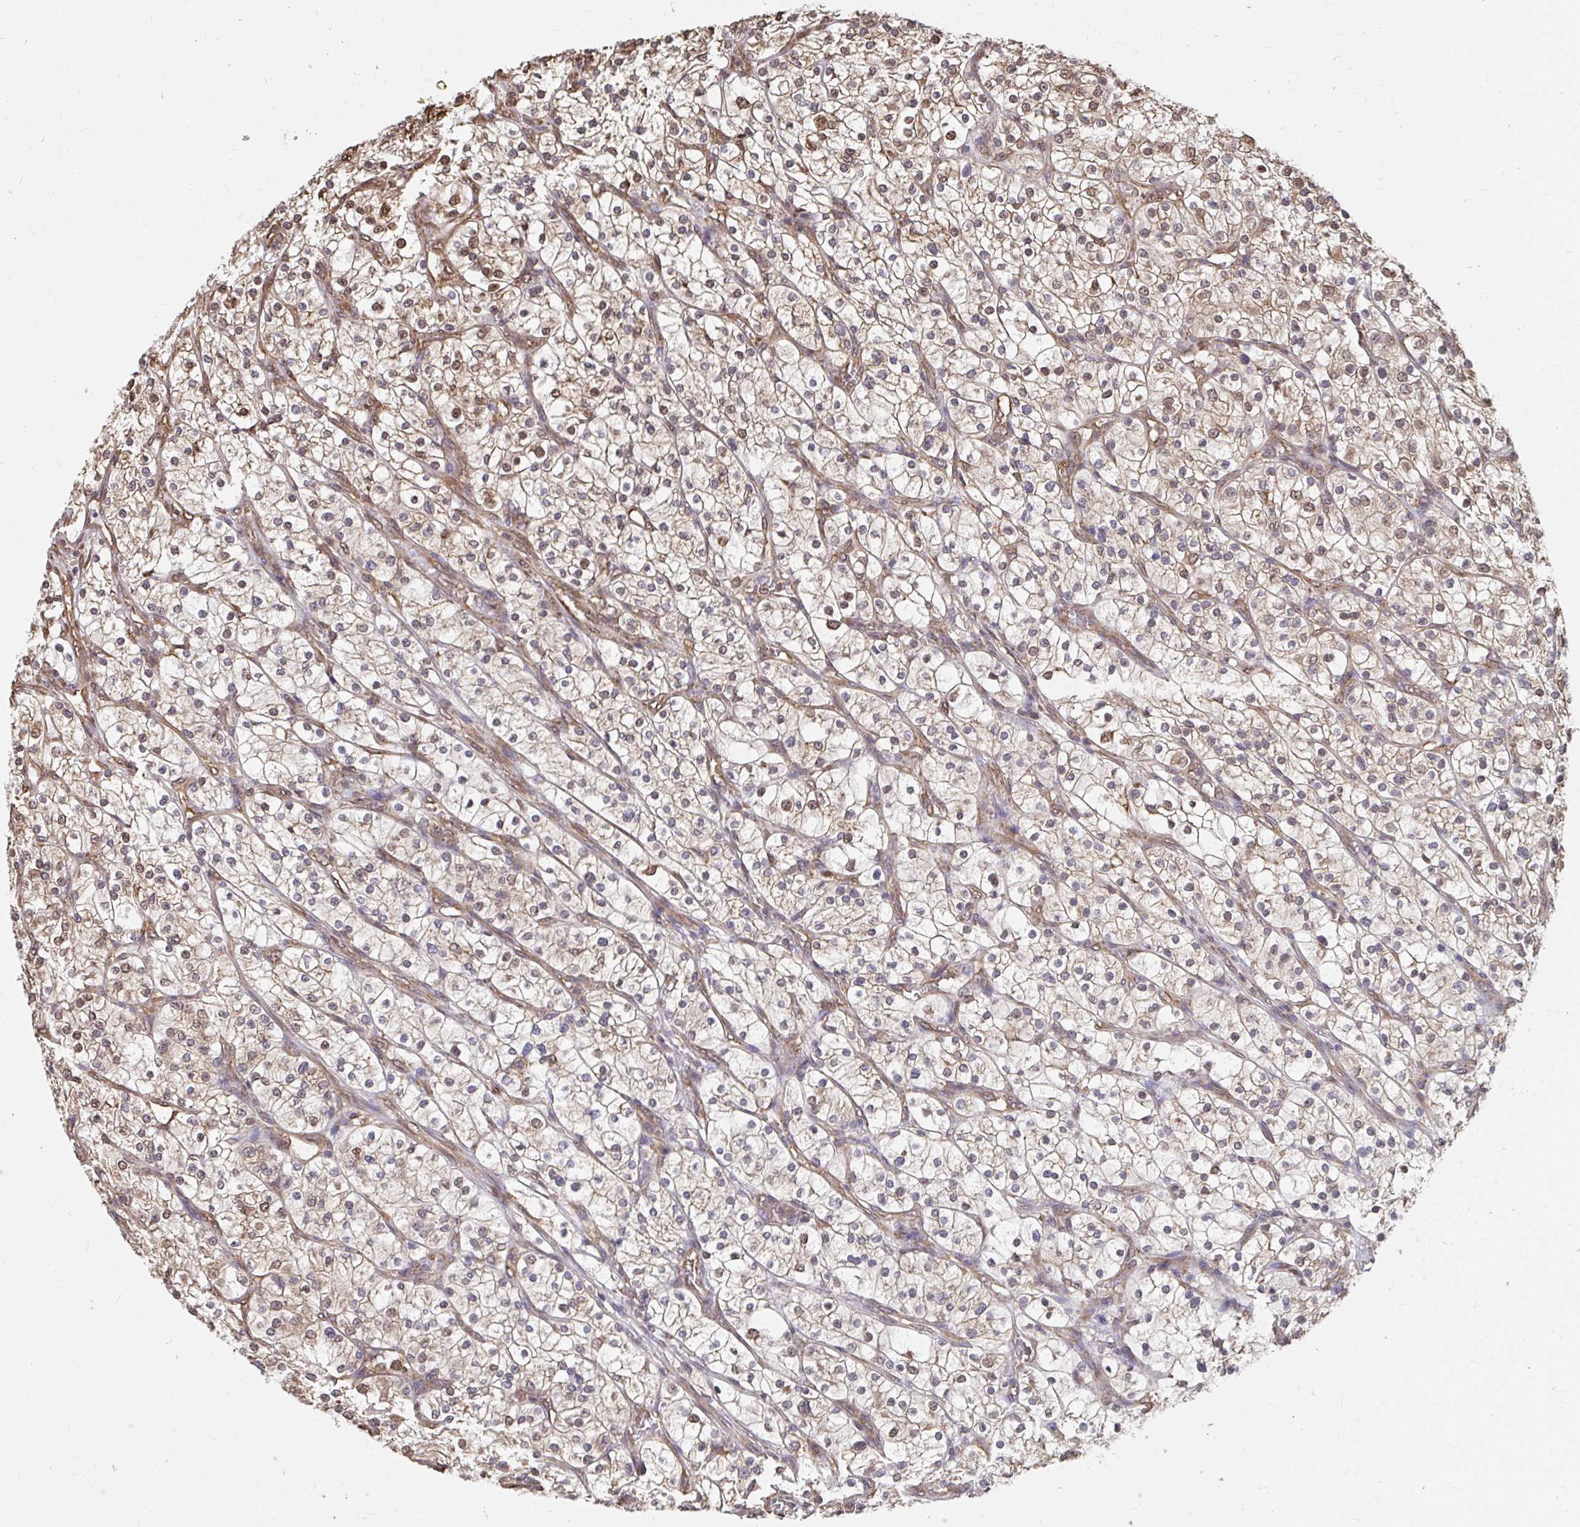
{"staining": {"intensity": "weak", "quantity": ">75%", "location": "cytoplasmic/membranous,nuclear"}, "tissue": "renal cancer", "cell_type": "Tumor cells", "image_type": "cancer", "snomed": [{"axis": "morphology", "description": "Adenocarcinoma, NOS"}, {"axis": "topography", "description": "Kidney"}], "caption": "Protein staining by IHC reveals weak cytoplasmic/membranous and nuclear positivity in approximately >75% of tumor cells in adenocarcinoma (renal).", "gene": "SYNCRIP", "patient": {"sex": "male", "age": 80}}